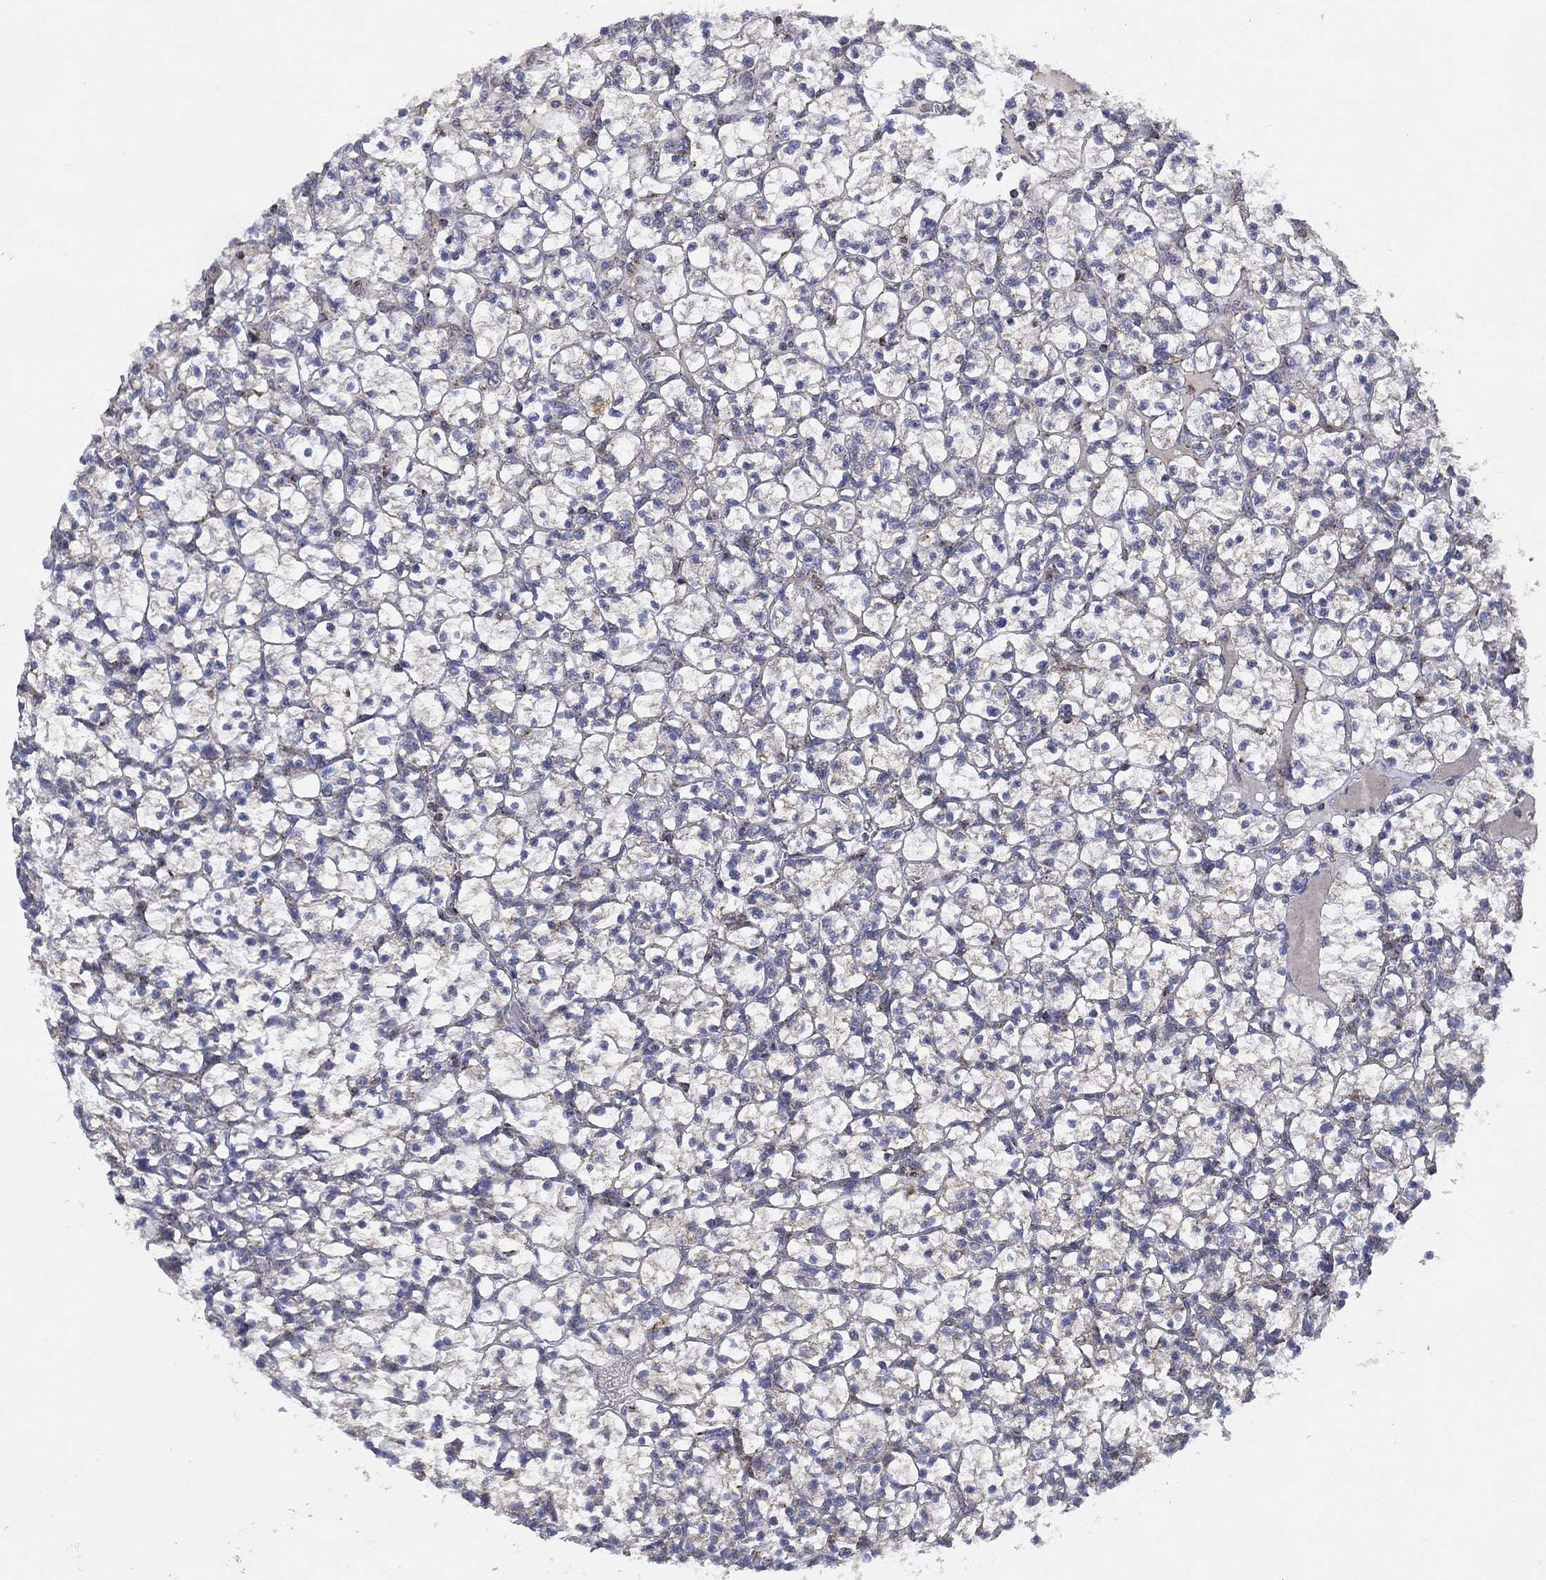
{"staining": {"intensity": "negative", "quantity": "none", "location": "none"}, "tissue": "renal cancer", "cell_type": "Tumor cells", "image_type": "cancer", "snomed": [{"axis": "morphology", "description": "Adenocarcinoma, NOS"}, {"axis": "topography", "description": "Kidney"}], "caption": "Immunohistochemistry (IHC) histopathology image of neoplastic tissue: human renal cancer (adenocarcinoma) stained with DAB (3,3'-diaminobenzidine) shows no significant protein staining in tumor cells.", "gene": "PPP2R5A", "patient": {"sex": "female", "age": 89}}